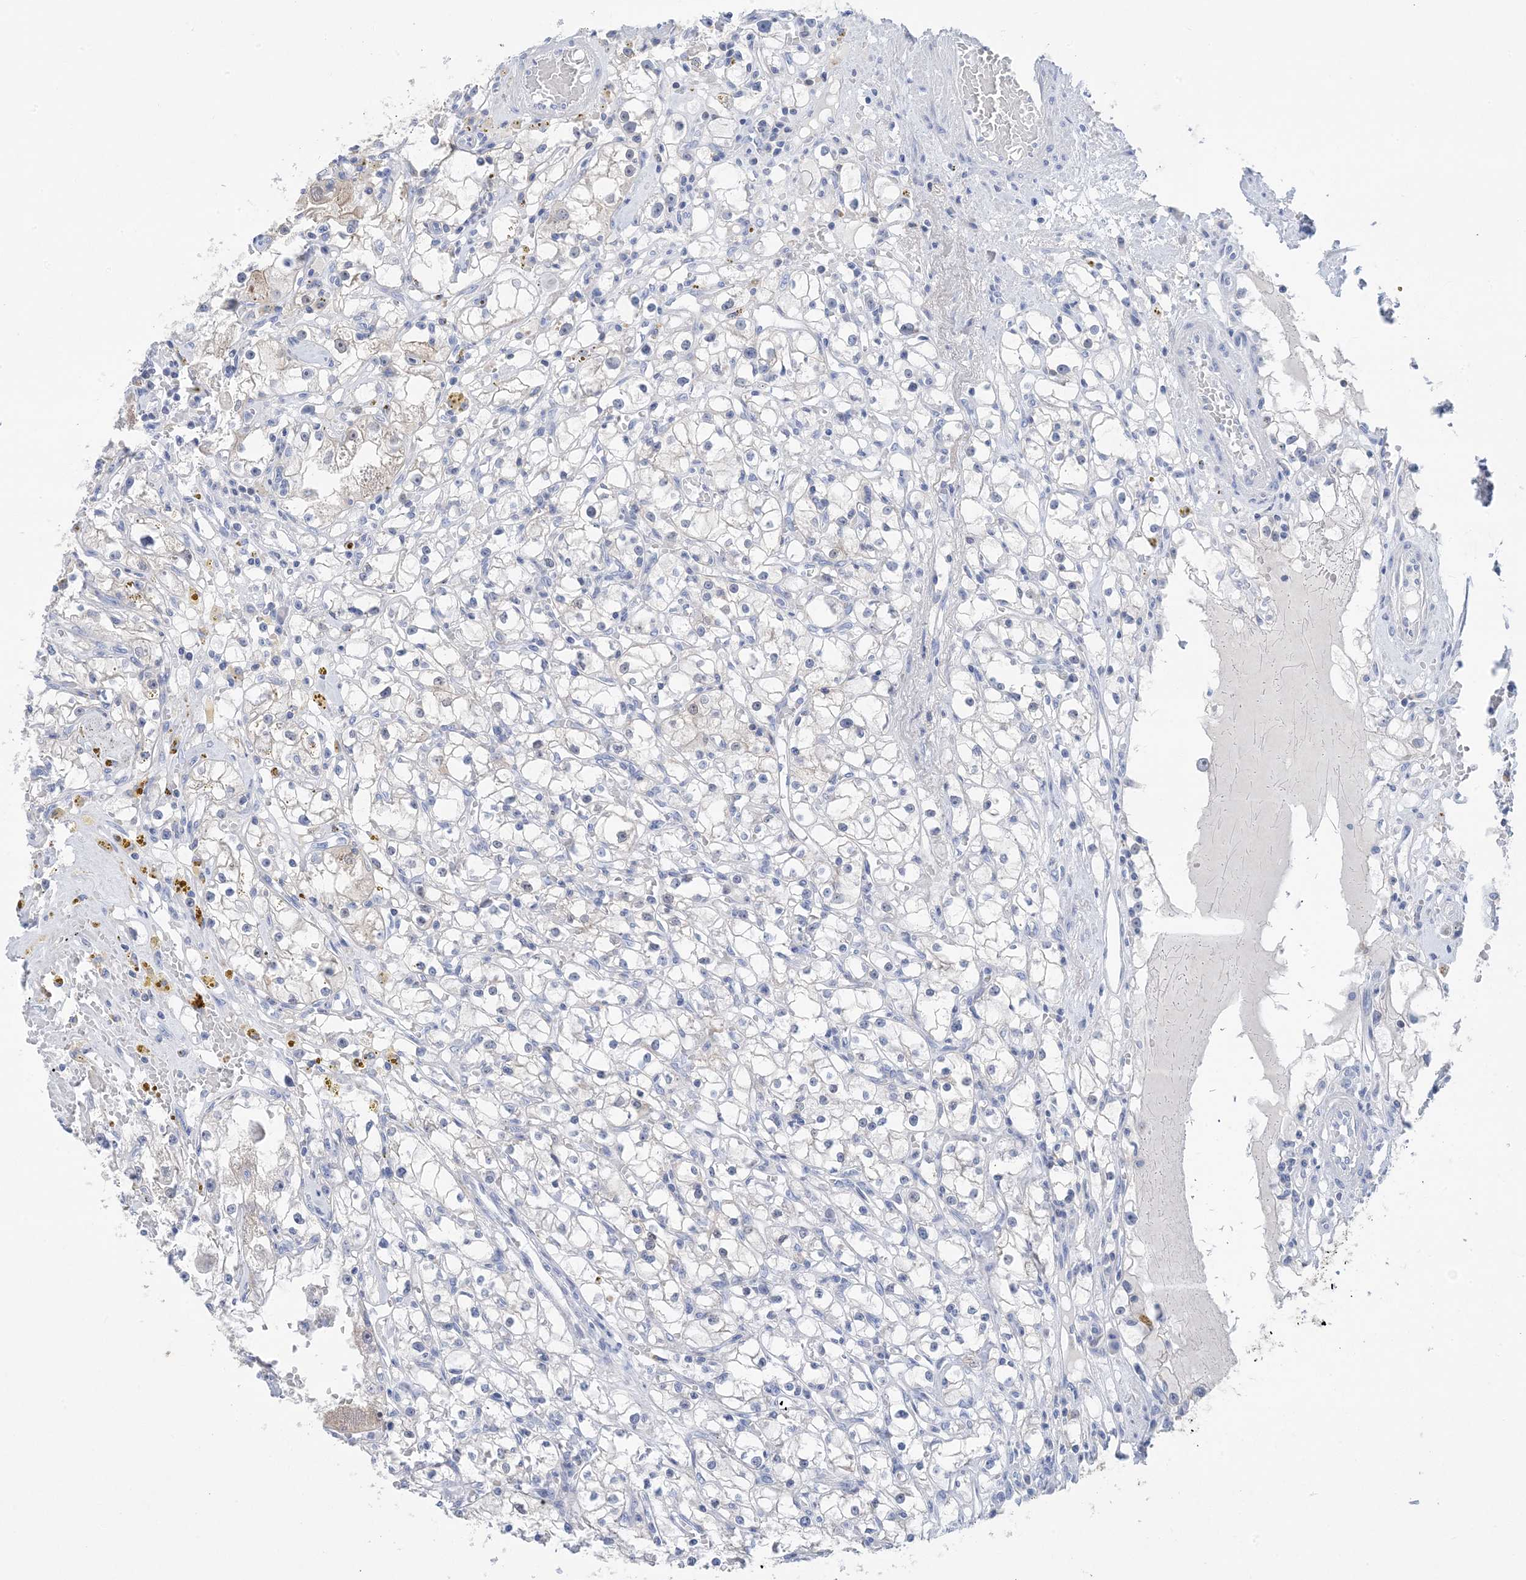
{"staining": {"intensity": "negative", "quantity": "none", "location": "none"}, "tissue": "renal cancer", "cell_type": "Tumor cells", "image_type": "cancer", "snomed": [{"axis": "morphology", "description": "Adenocarcinoma, NOS"}, {"axis": "topography", "description": "Kidney"}], "caption": "An IHC image of renal cancer is shown. There is no staining in tumor cells of renal cancer.", "gene": "SH3YL1", "patient": {"sex": "male", "age": 56}}